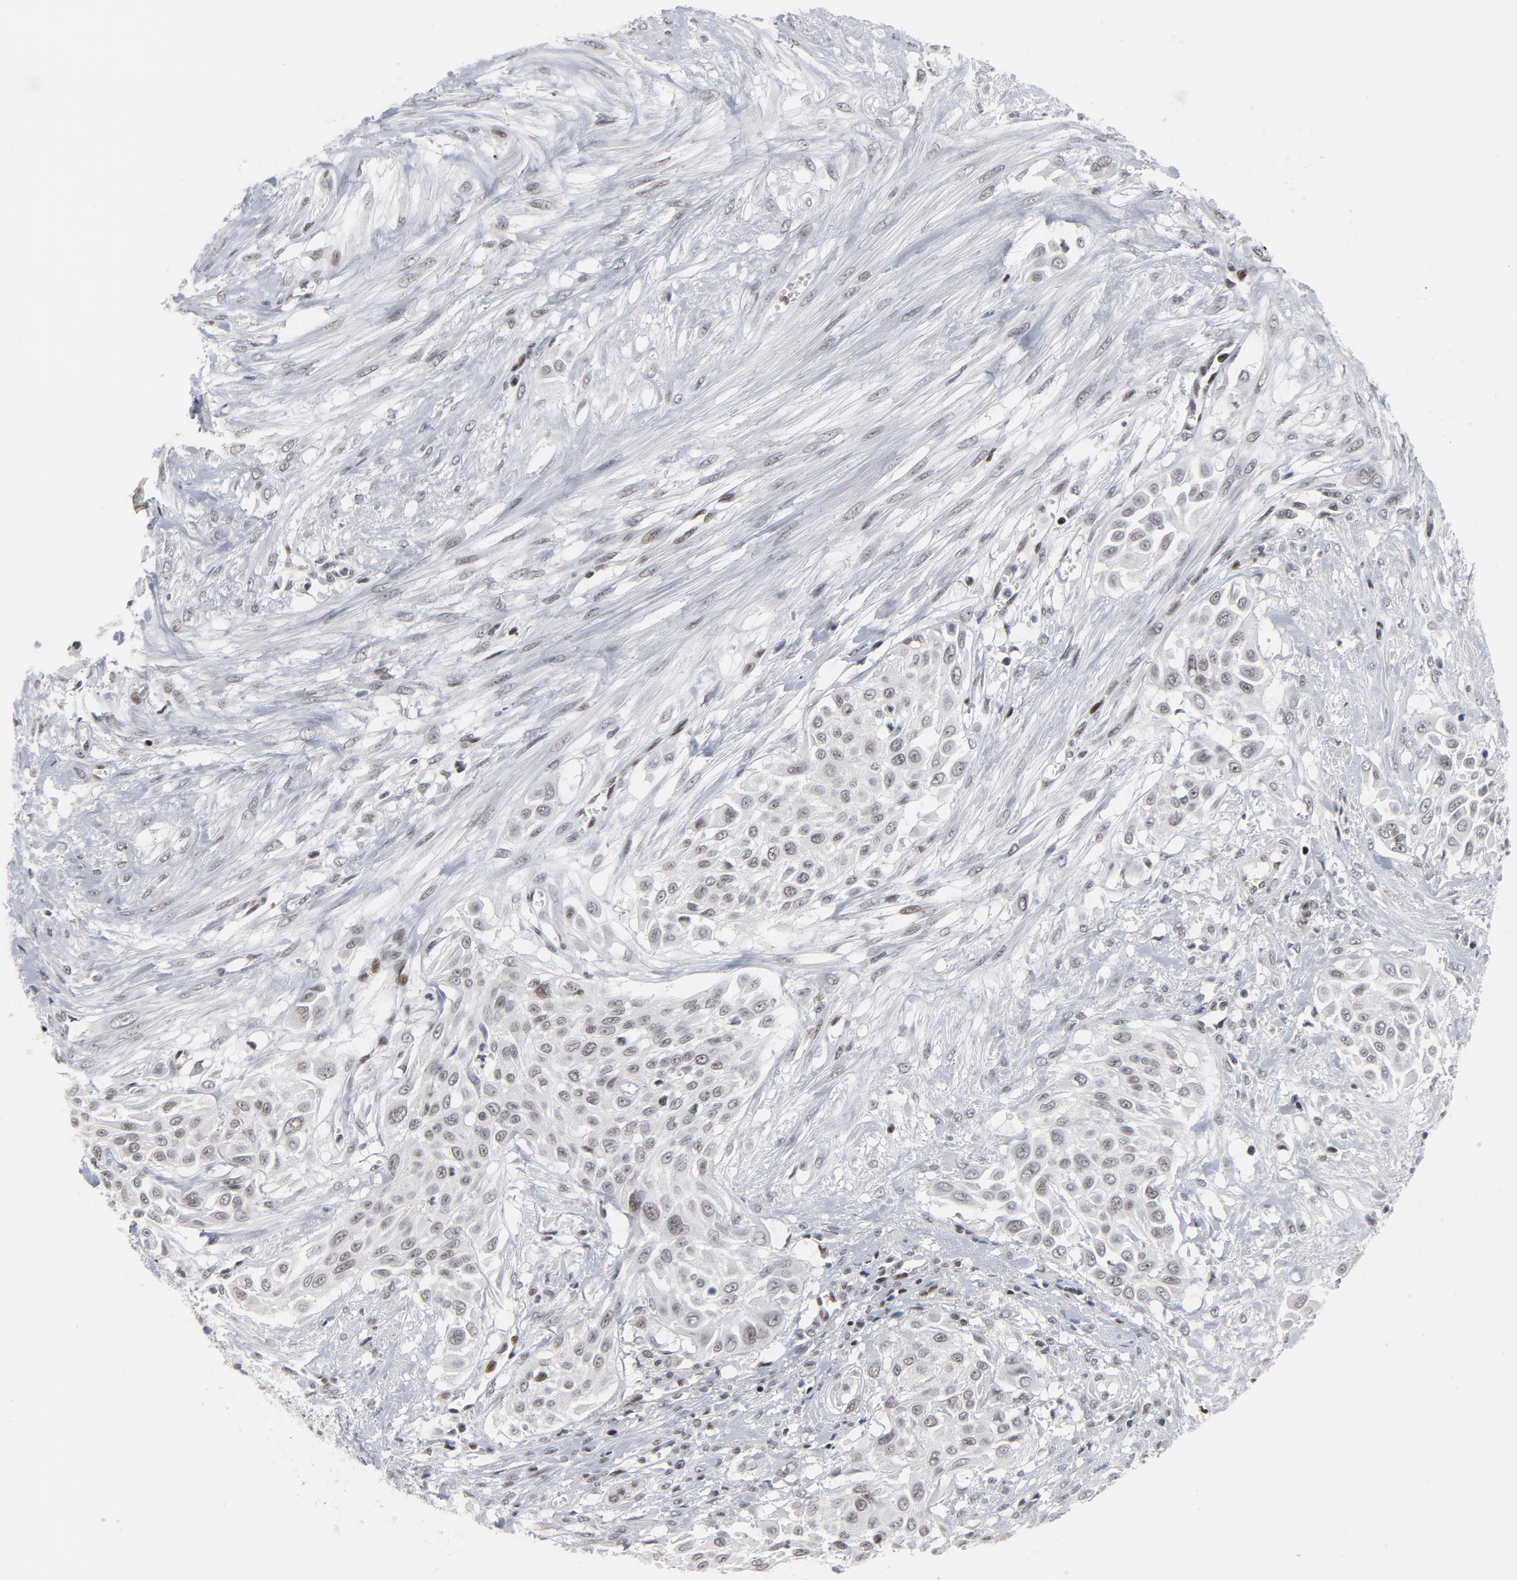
{"staining": {"intensity": "weak", "quantity": ">75%", "location": "nuclear"}, "tissue": "urothelial cancer", "cell_type": "Tumor cells", "image_type": "cancer", "snomed": [{"axis": "morphology", "description": "Urothelial carcinoma, High grade"}, {"axis": "topography", "description": "Urinary bladder"}], "caption": "The micrograph displays staining of urothelial carcinoma (high-grade), revealing weak nuclear protein staining (brown color) within tumor cells.", "gene": "GABPA", "patient": {"sex": "male", "age": 57}}